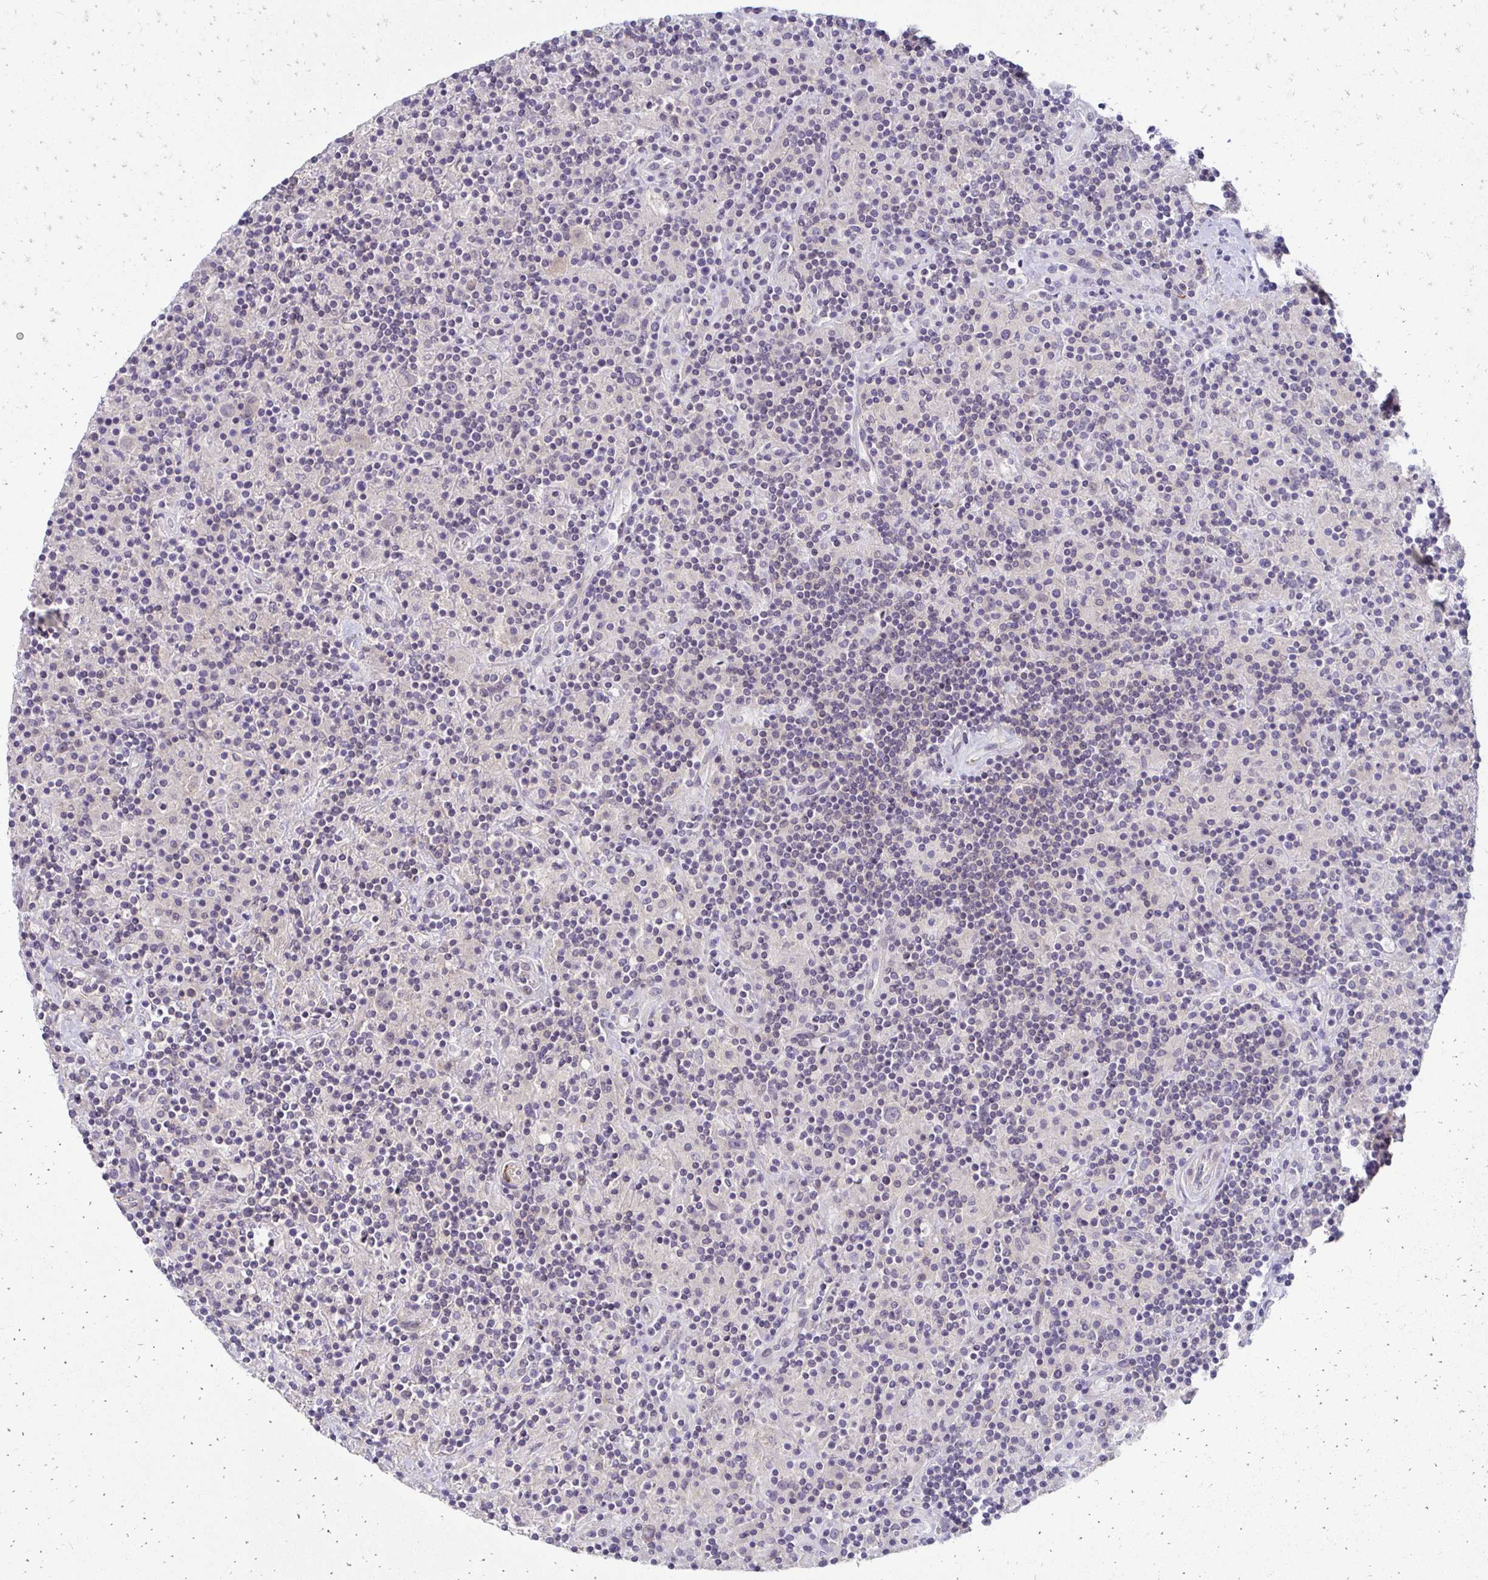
{"staining": {"intensity": "negative", "quantity": "none", "location": "none"}, "tissue": "lymphoma", "cell_type": "Tumor cells", "image_type": "cancer", "snomed": [{"axis": "morphology", "description": "Hodgkin's disease, NOS"}, {"axis": "topography", "description": "Lymph node"}], "caption": "Image shows no significant protein positivity in tumor cells of lymphoma. The staining is performed using DAB (3,3'-diaminobenzidine) brown chromogen with nuclei counter-stained in using hematoxylin.", "gene": "C1QTNF2", "patient": {"sex": "male", "age": 70}}